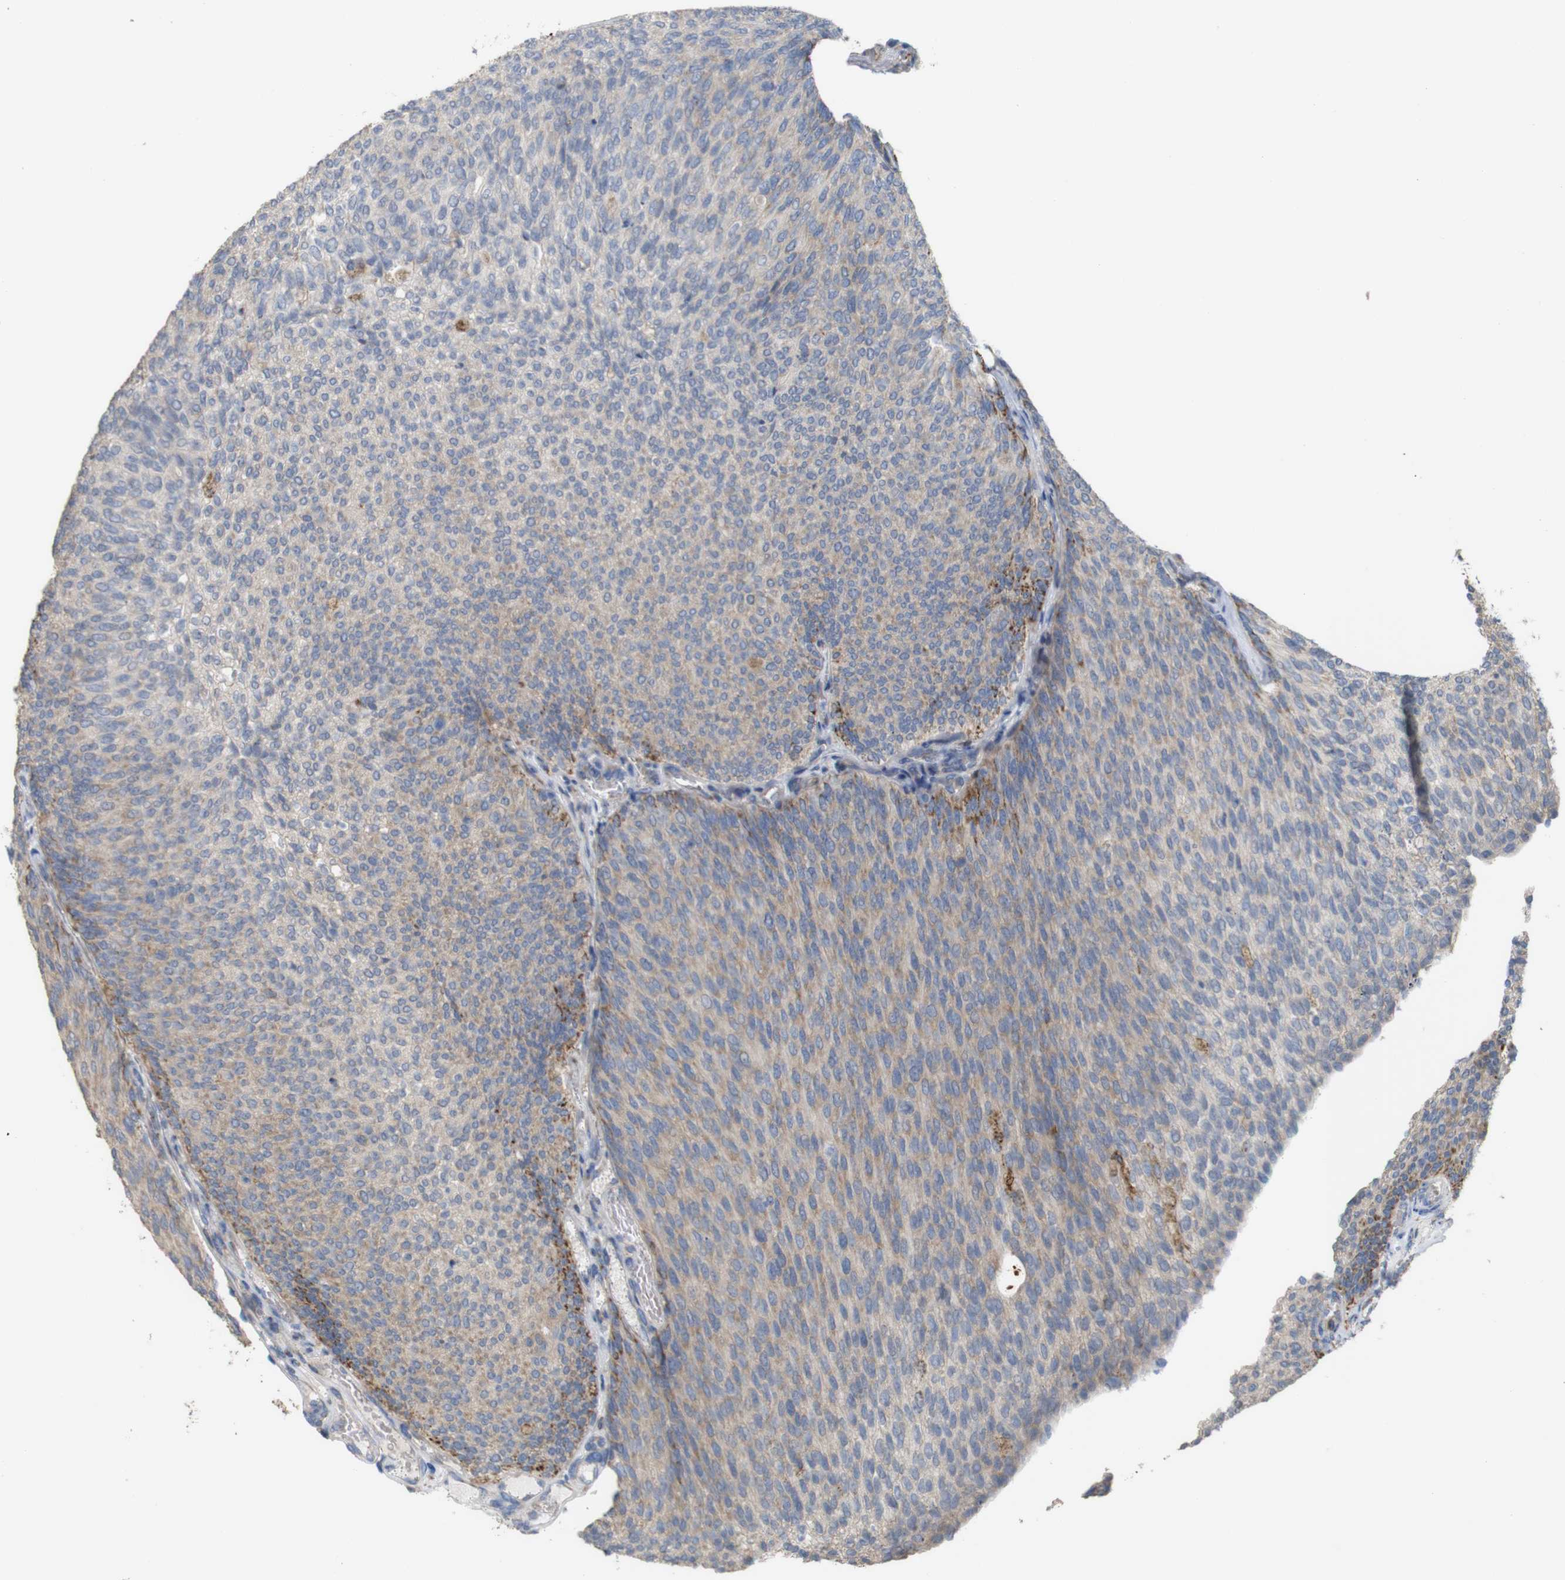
{"staining": {"intensity": "weak", "quantity": "25%-75%", "location": "cytoplasmic/membranous"}, "tissue": "urothelial cancer", "cell_type": "Tumor cells", "image_type": "cancer", "snomed": [{"axis": "morphology", "description": "Urothelial carcinoma, Low grade"}, {"axis": "topography", "description": "Urinary bladder"}], "caption": "Brown immunohistochemical staining in human urothelial carcinoma (low-grade) displays weak cytoplasmic/membranous expression in about 25%-75% of tumor cells.", "gene": "PTPRR", "patient": {"sex": "female", "age": 79}}